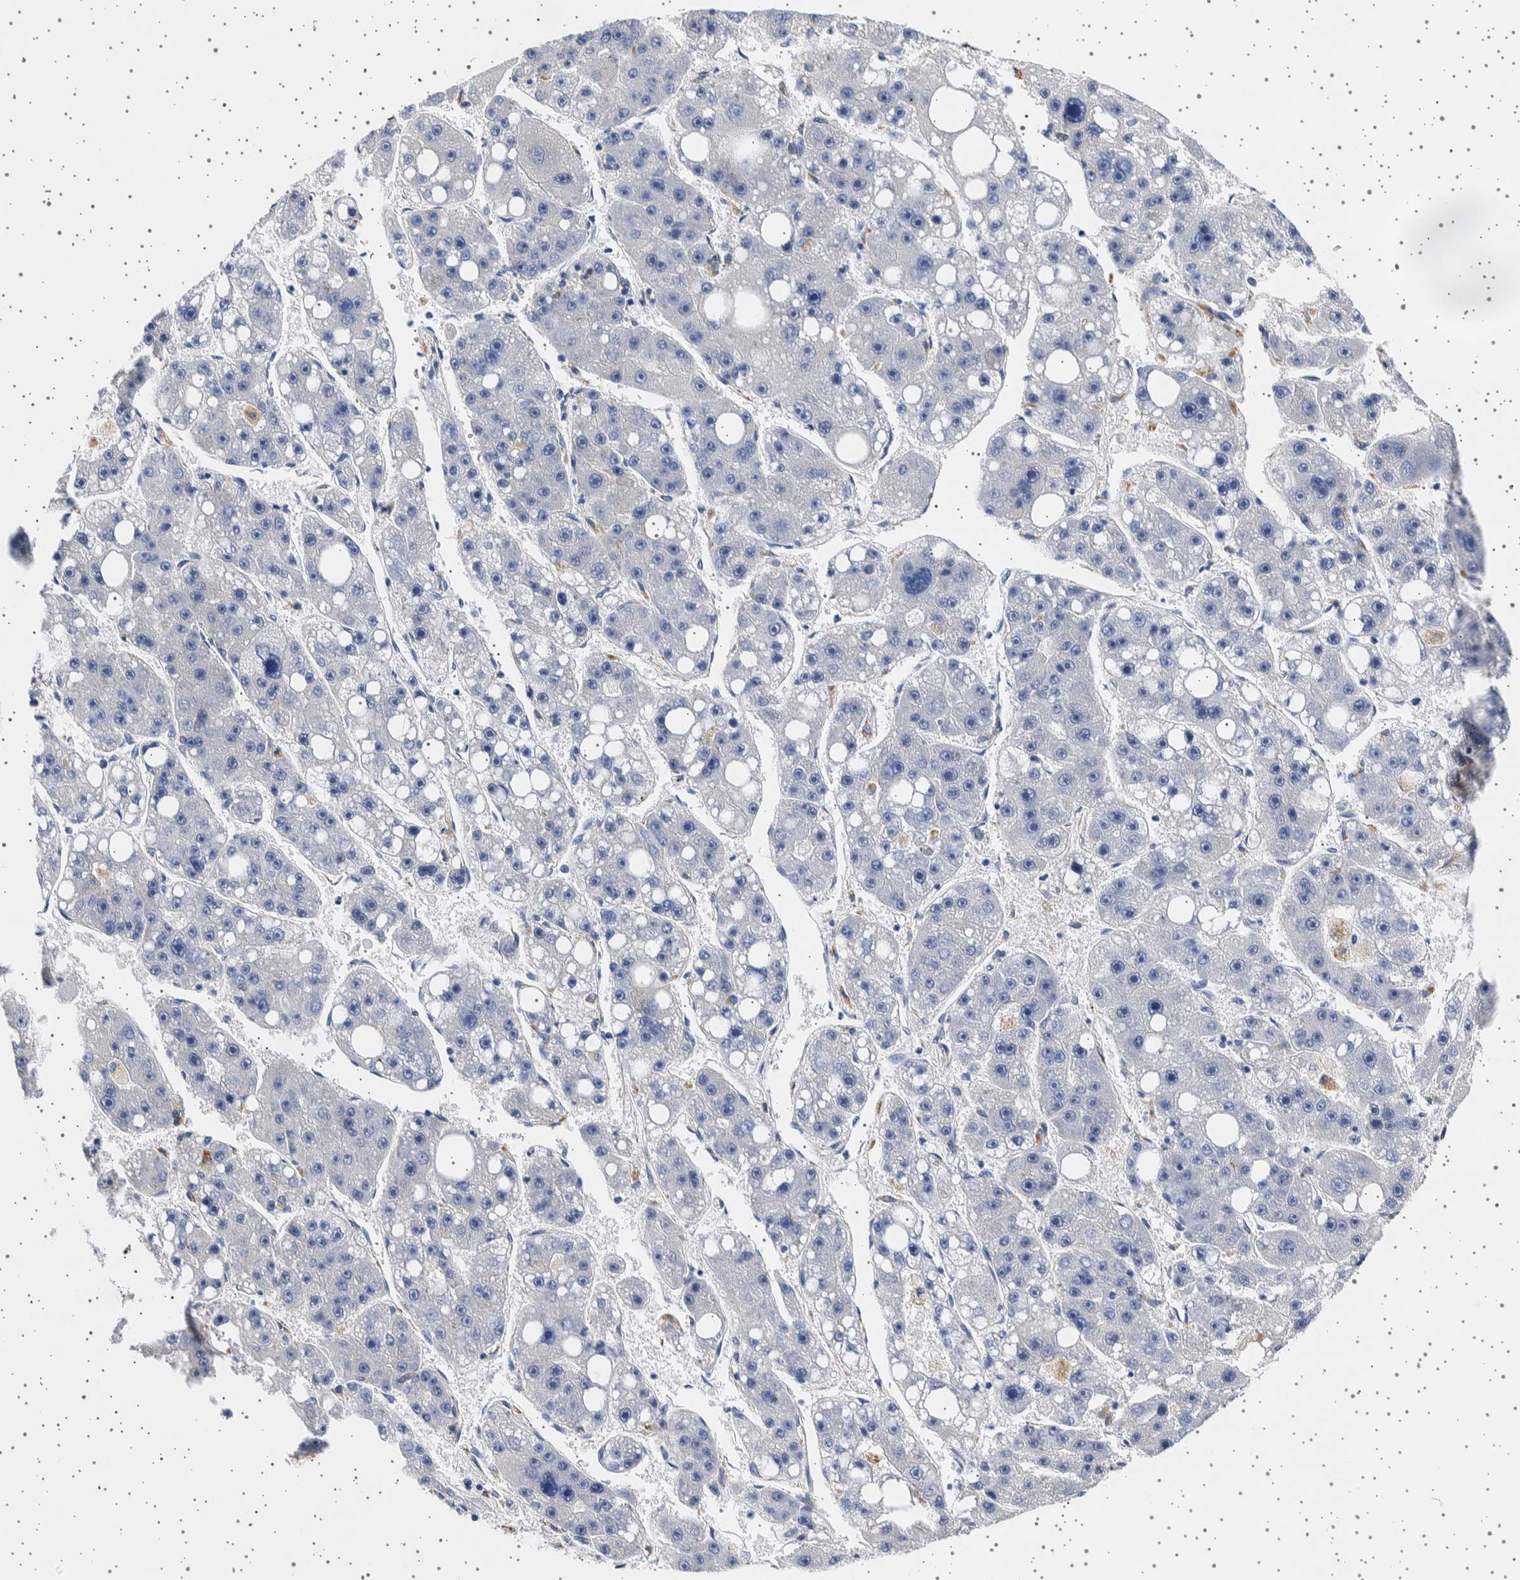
{"staining": {"intensity": "negative", "quantity": "none", "location": "none"}, "tissue": "liver cancer", "cell_type": "Tumor cells", "image_type": "cancer", "snomed": [{"axis": "morphology", "description": "Carcinoma, Hepatocellular, NOS"}, {"axis": "topography", "description": "Liver"}], "caption": "Immunohistochemistry (IHC) photomicrograph of neoplastic tissue: human hepatocellular carcinoma (liver) stained with DAB (3,3'-diaminobenzidine) demonstrates no significant protein staining in tumor cells. Brightfield microscopy of IHC stained with DAB (brown) and hematoxylin (blue), captured at high magnification.", "gene": "SEPTIN4", "patient": {"sex": "female", "age": 61}}